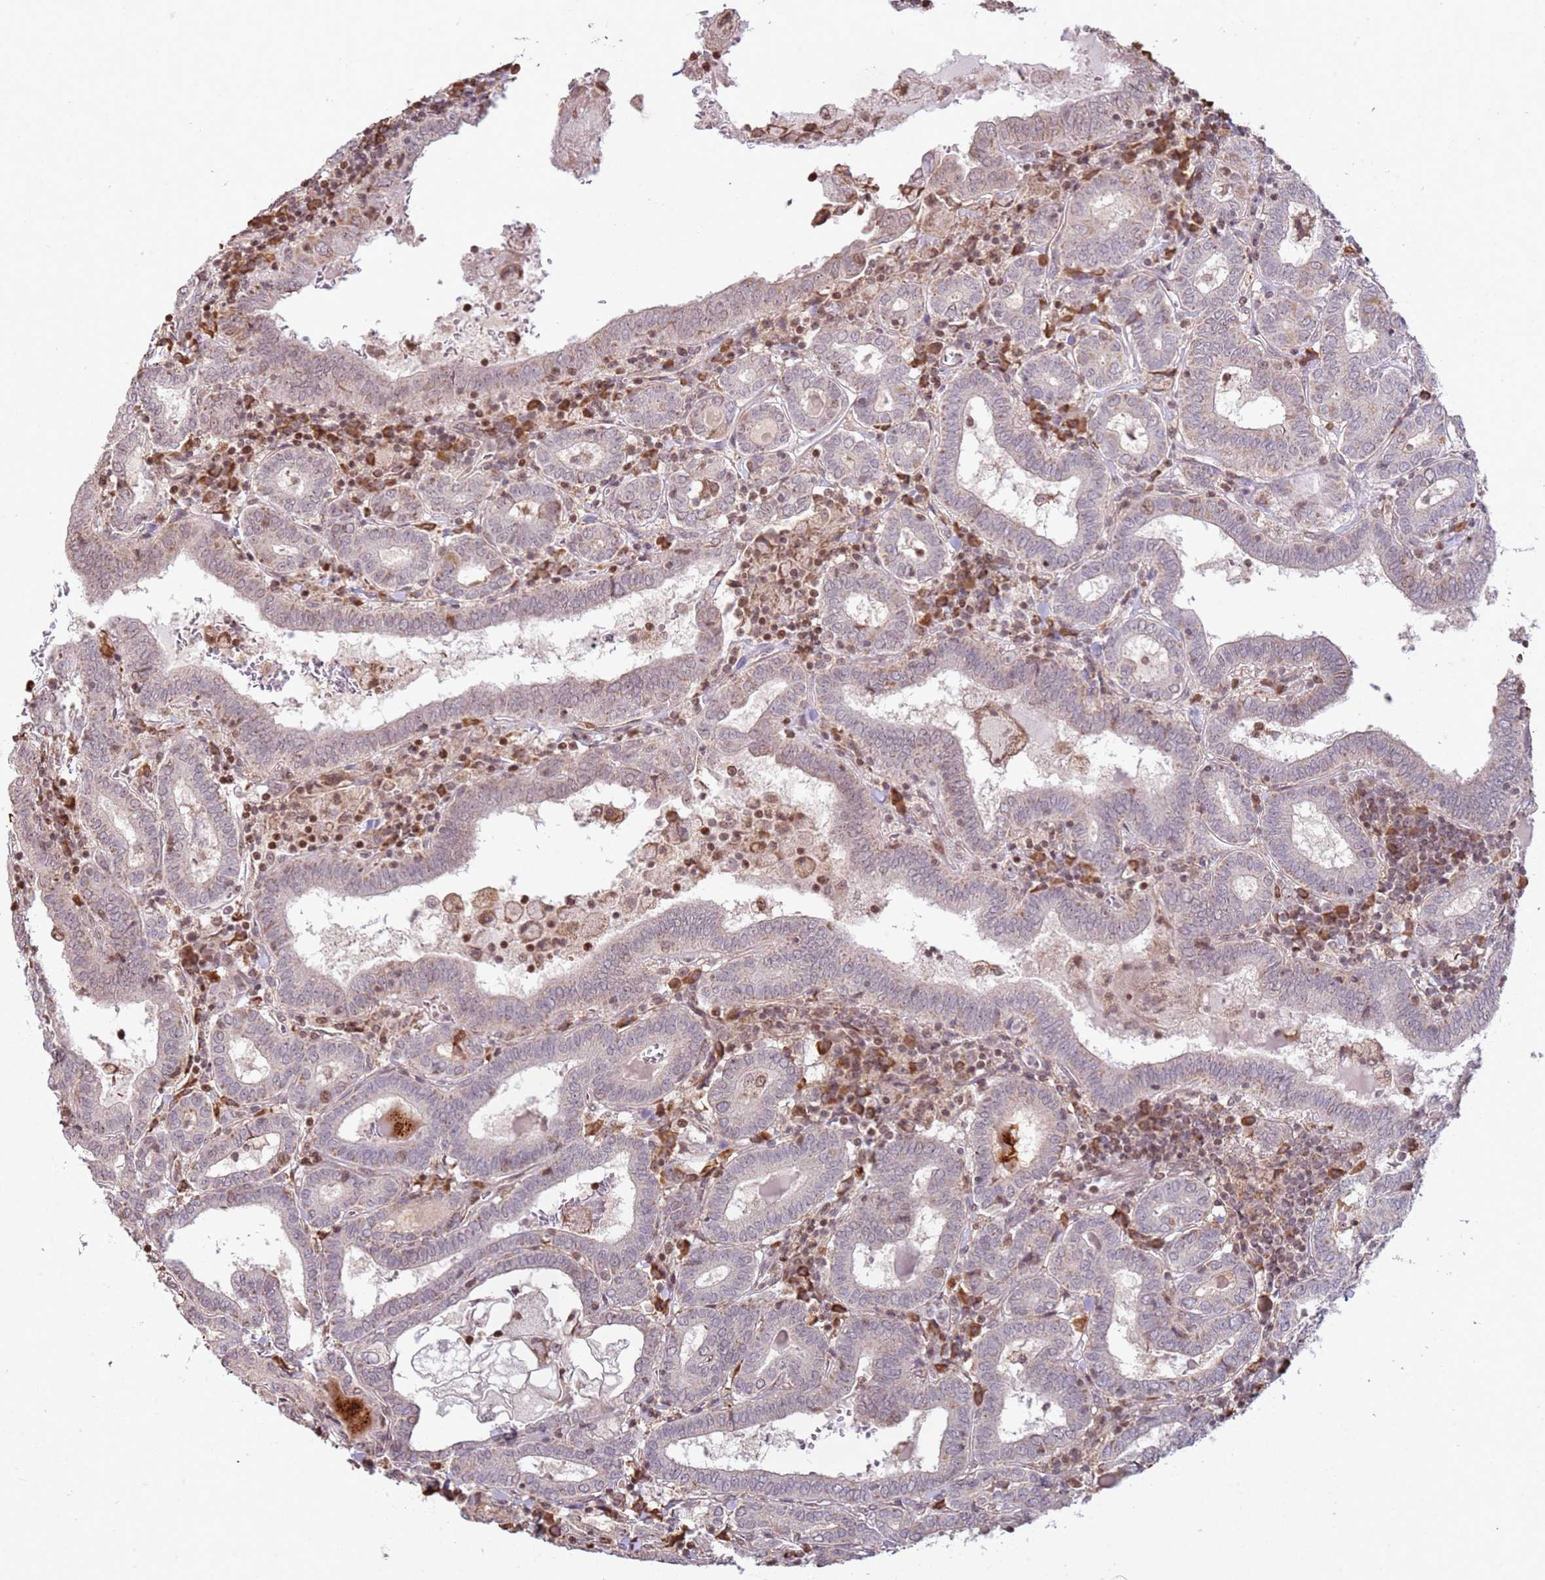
{"staining": {"intensity": "negative", "quantity": "none", "location": "none"}, "tissue": "thyroid cancer", "cell_type": "Tumor cells", "image_type": "cancer", "snomed": [{"axis": "morphology", "description": "Papillary adenocarcinoma, NOS"}, {"axis": "topography", "description": "Thyroid gland"}], "caption": "This is a image of immunohistochemistry staining of papillary adenocarcinoma (thyroid), which shows no expression in tumor cells.", "gene": "SCAF1", "patient": {"sex": "female", "age": 72}}